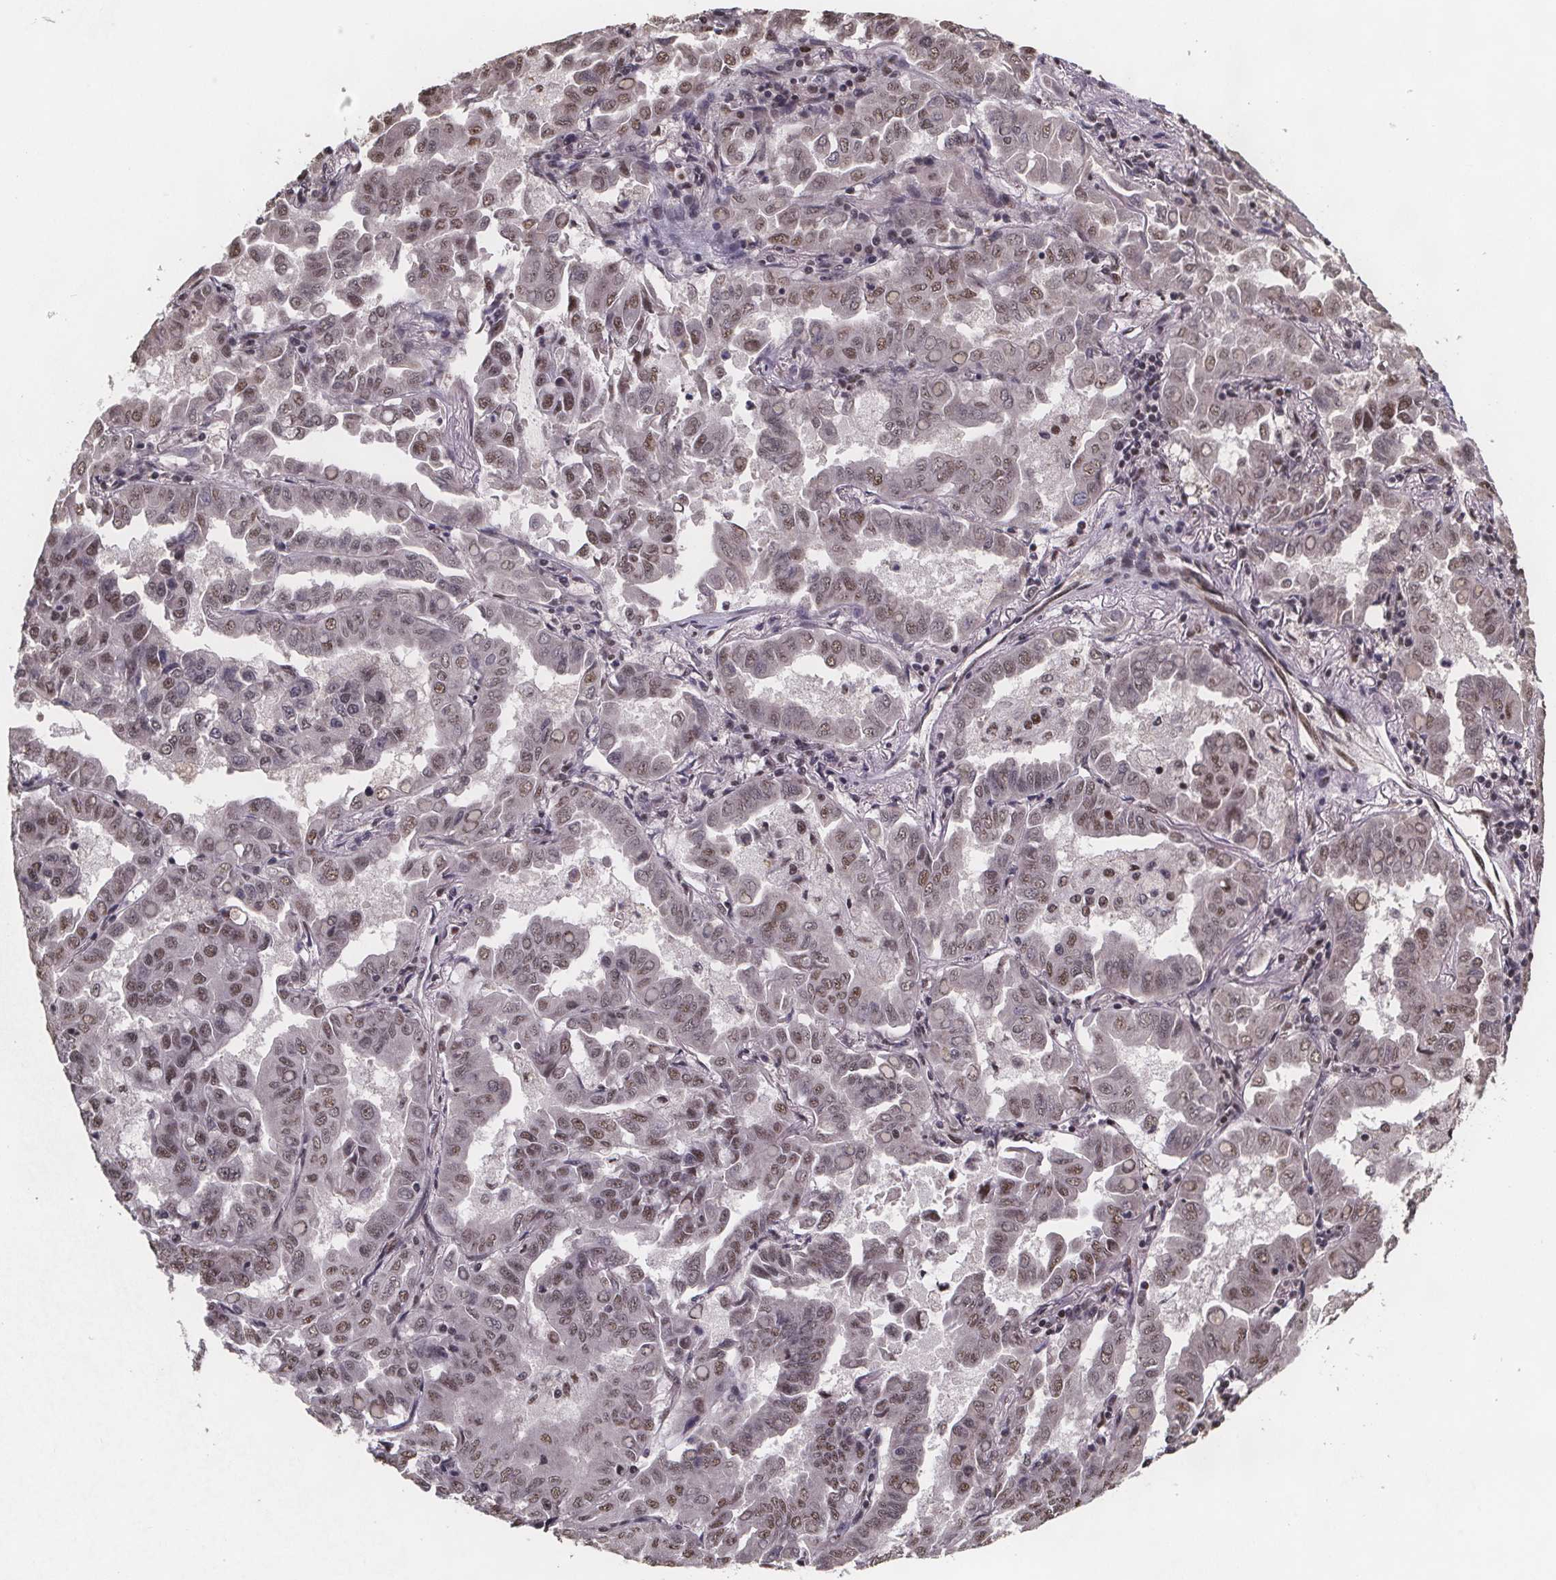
{"staining": {"intensity": "moderate", "quantity": ">75%", "location": "nuclear"}, "tissue": "lung cancer", "cell_type": "Tumor cells", "image_type": "cancer", "snomed": [{"axis": "morphology", "description": "Adenocarcinoma, NOS"}, {"axis": "topography", "description": "Lung"}], "caption": "Protein staining demonstrates moderate nuclear positivity in about >75% of tumor cells in lung cancer. (DAB (3,3'-diaminobenzidine) = brown stain, brightfield microscopy at high magnification).", "gene": "U2SURP", "patient": {"sex": "male", "age": 64}}